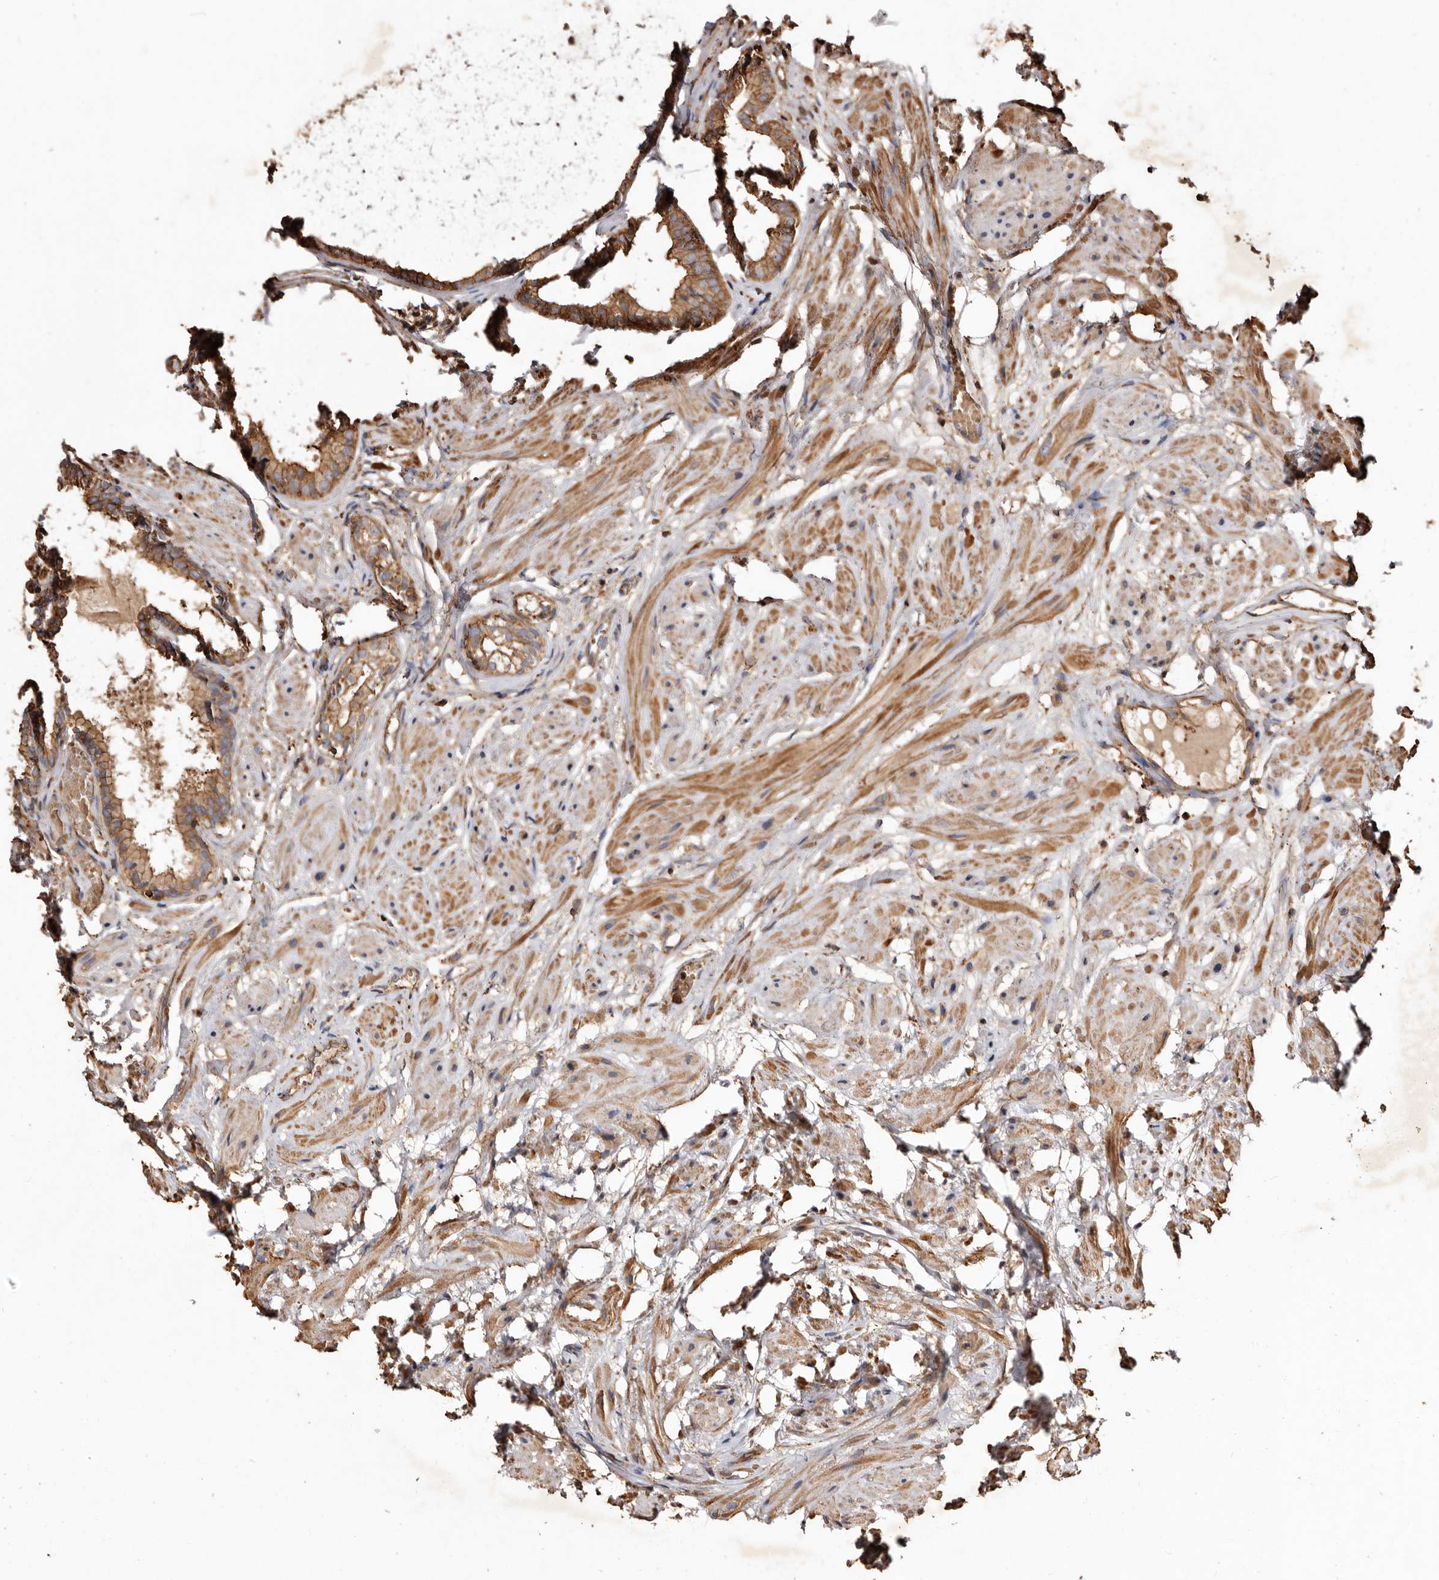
{"staining": {"intensity": "moderate", "quantity": ">75%", "location": "cytoplasmic/membranous"}, "tissue": "prostate cancer", "cell_type": "Tumor cells", "image_type": "cancer", "snomed": [{"axis": "morphology", "description": "Adenocarcinoma, Low grade"}, {"axis": "topography", "description": "Prostate"}], "caption": "The immunohistochemical stain labels moderate cytoplasmic/membranous expression in tumor cells of prostate cancer tissue.", "gene": "COQ8B", "patient": {"sex": "male", "age": 88}}